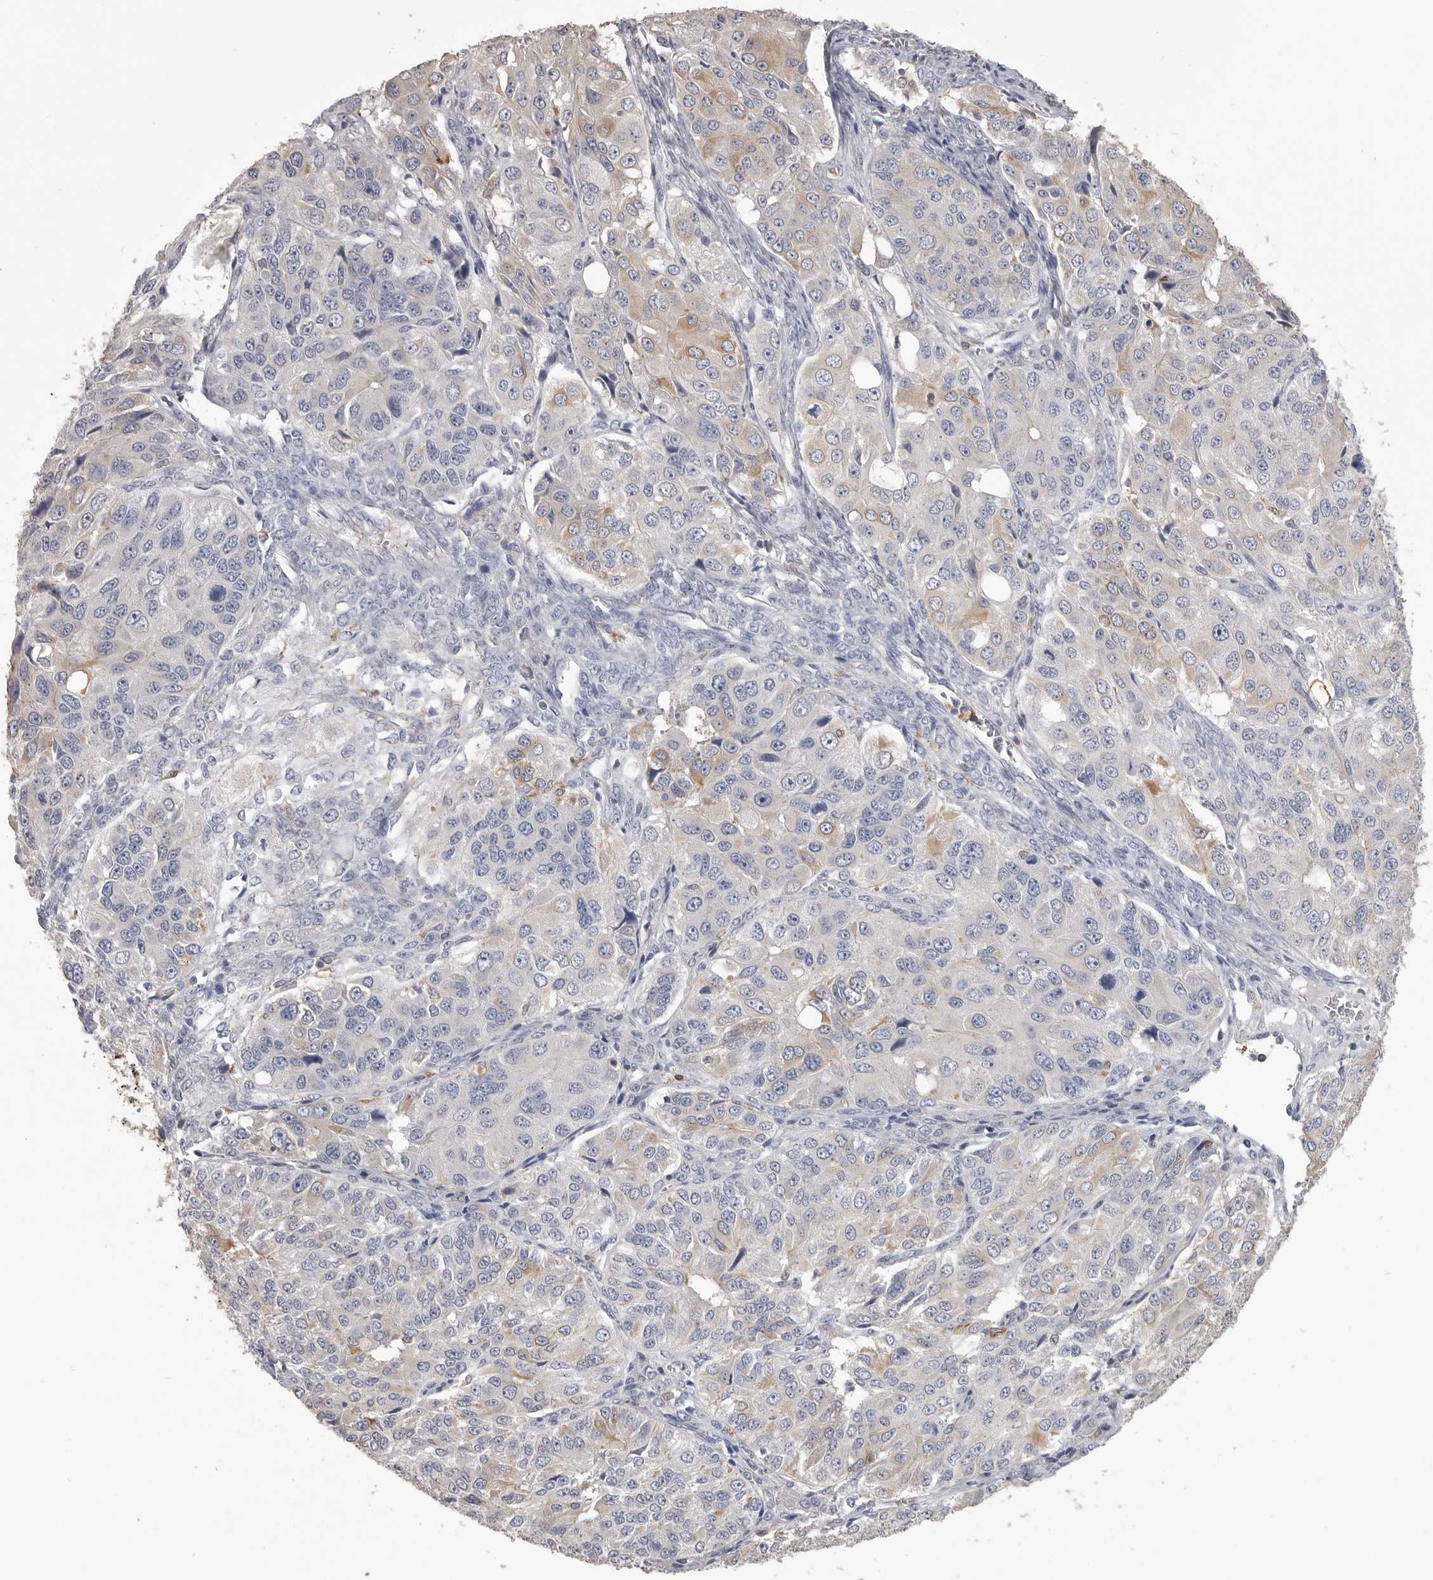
{"staining": {"intensity": "weak", "quantity": "<25%", "location": "cytoplasmic/membranous"}, "tissue": "ovarian cancer", "cell_type": "Tumor cells", "image_type": "cancer", "snomed": [{"axis": "morphology", "description": "Carcinoma, endometroid"}, {"axis": "topography", "description": "Ovary"}], "caption": "The immunohistochemistry micrograph has no significant staining in tumor cells of ovarian endometroid carcinoma tissue.", "gene": "CMTM6", "patient": {"sex": "female", "age": 51}}